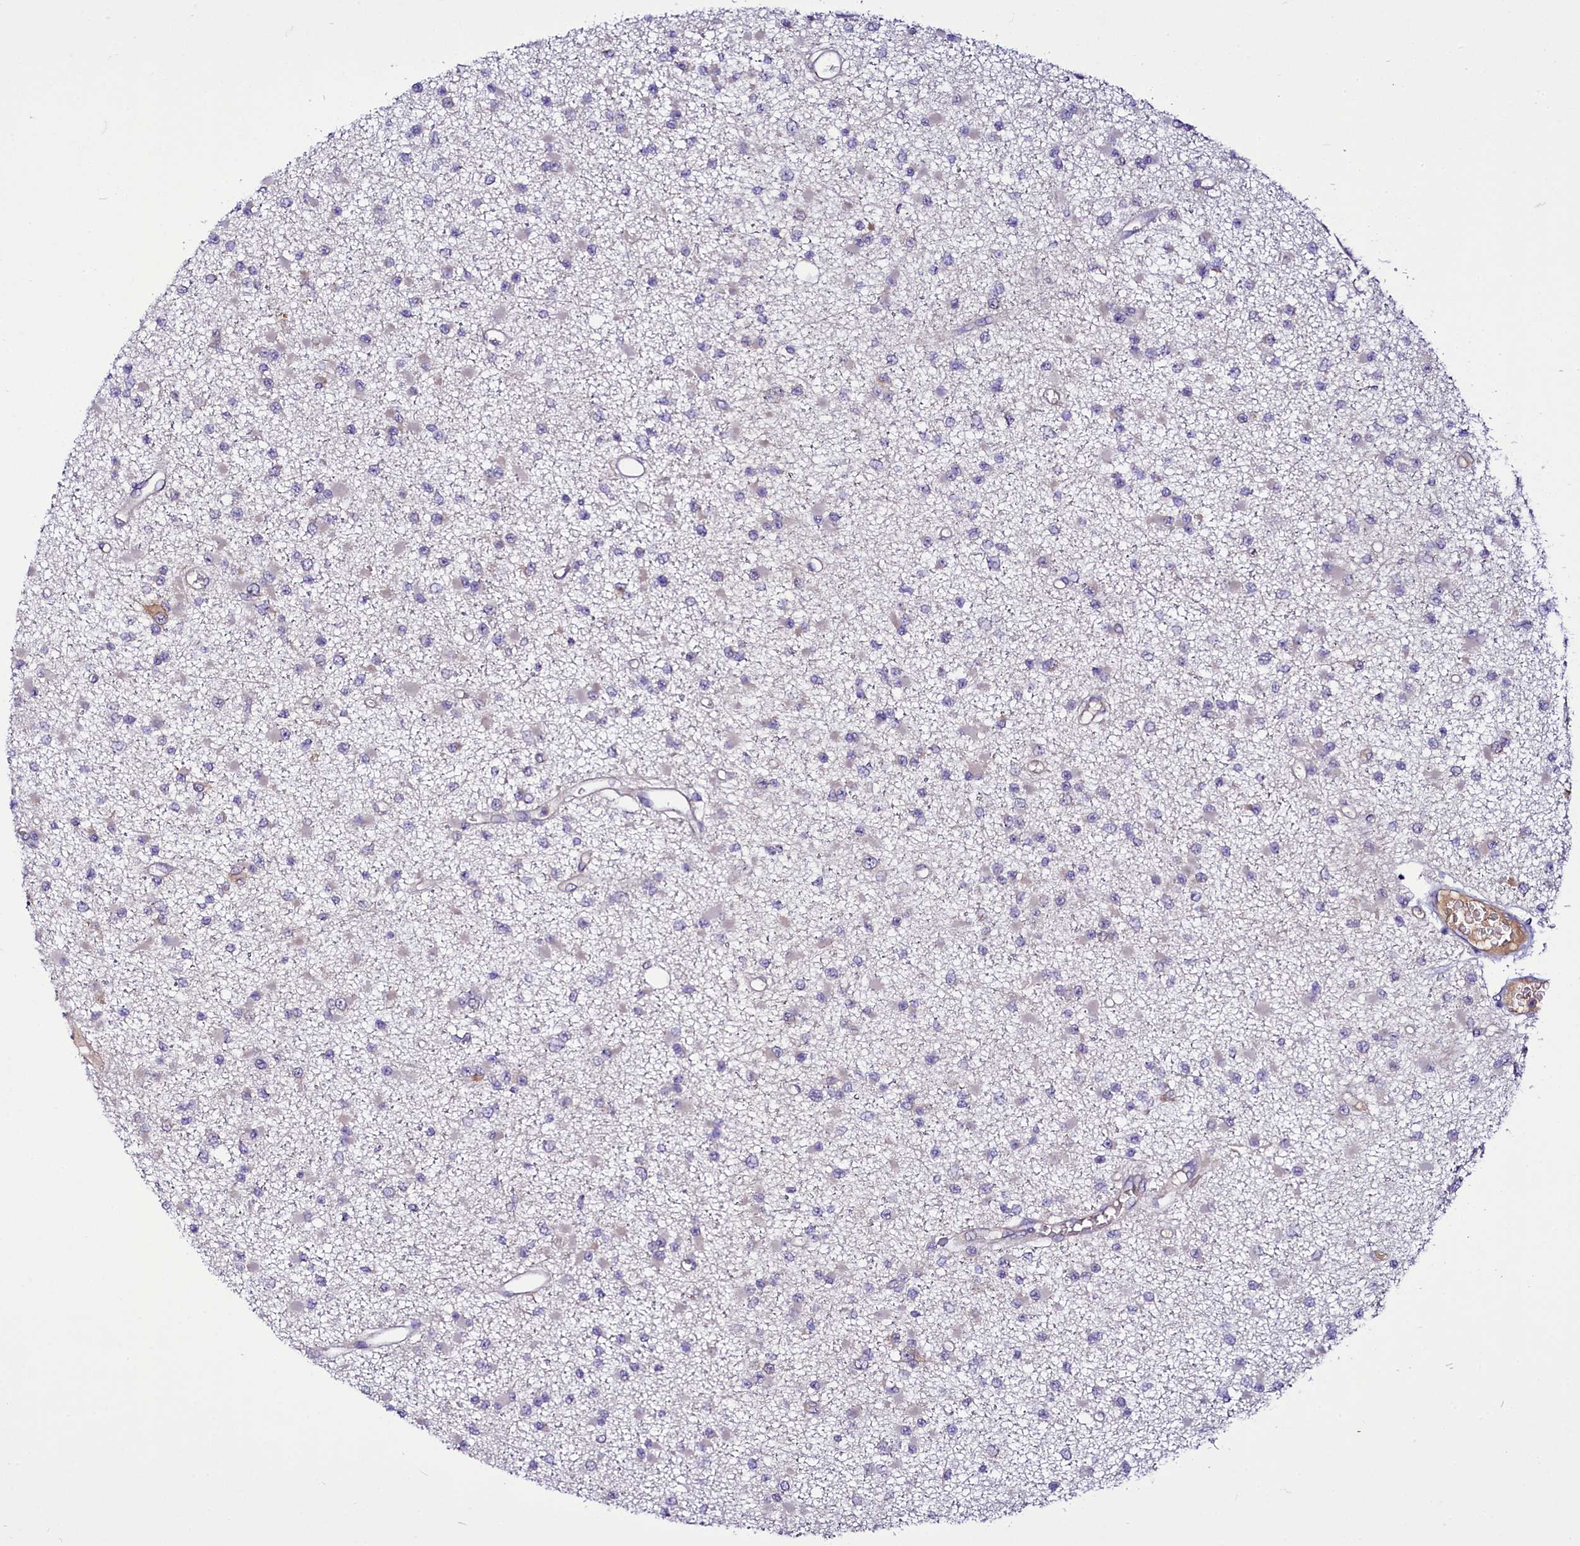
{"staining": {"intensity": "negative", "quantity": "none", "location": "none"}, "tissue": "glioma", "cell_type": "Tumor cells", "image_type": "cancer", "snomed": [{"axis": "morphology", "description": "Glioma, malignant, Low grade"}, {"axis": "topography", "description": "Brain"}], "caption": "A high-resolution micrograph shows immunohistochemistry staining of glioma, which demonstrates no significant positivity in tumor cells. (DAB immunohistochemistry, high magnification).", "gene": "ZC3H12C", "patient": {"sex": "female", "age": 22}}